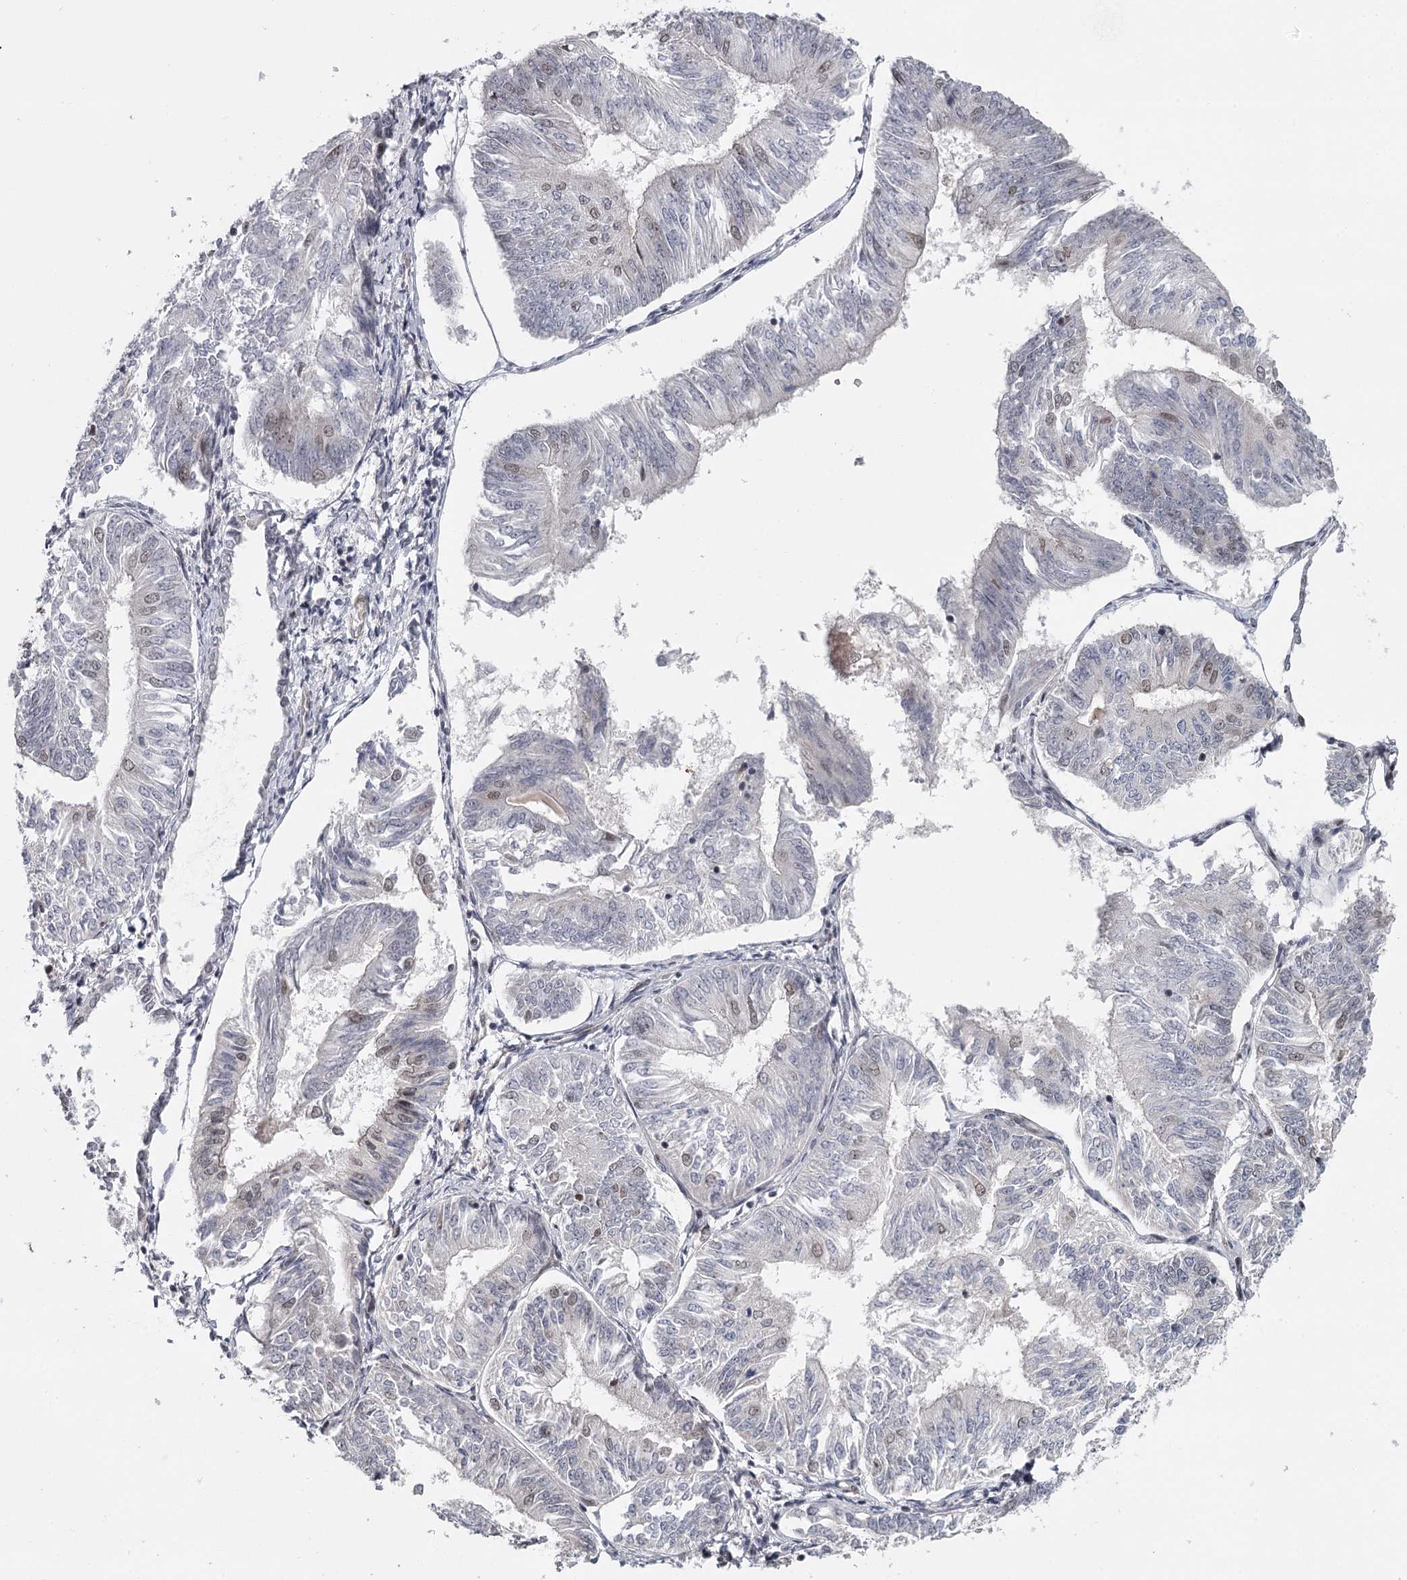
{"staining": {"intensity": "weak", "quantity": "<25%", "location": "nuclear"}, "tissue": "endometrial cancer", "cell_type": "Tumor cells", "image_type": "cancer", "snomed": [{"axis": "morphology", "description": "Adenocarcinoma, NOS"}, {"axis": "topography", "description": "Endometrium"}], "caption": "This is an immunohistochemistry micrograph of adenocarcinoma (endometrial). There is no positivity in tumor cells.", "gene": "FAM13C", "patient": {"sex": "female", "age": 58}}